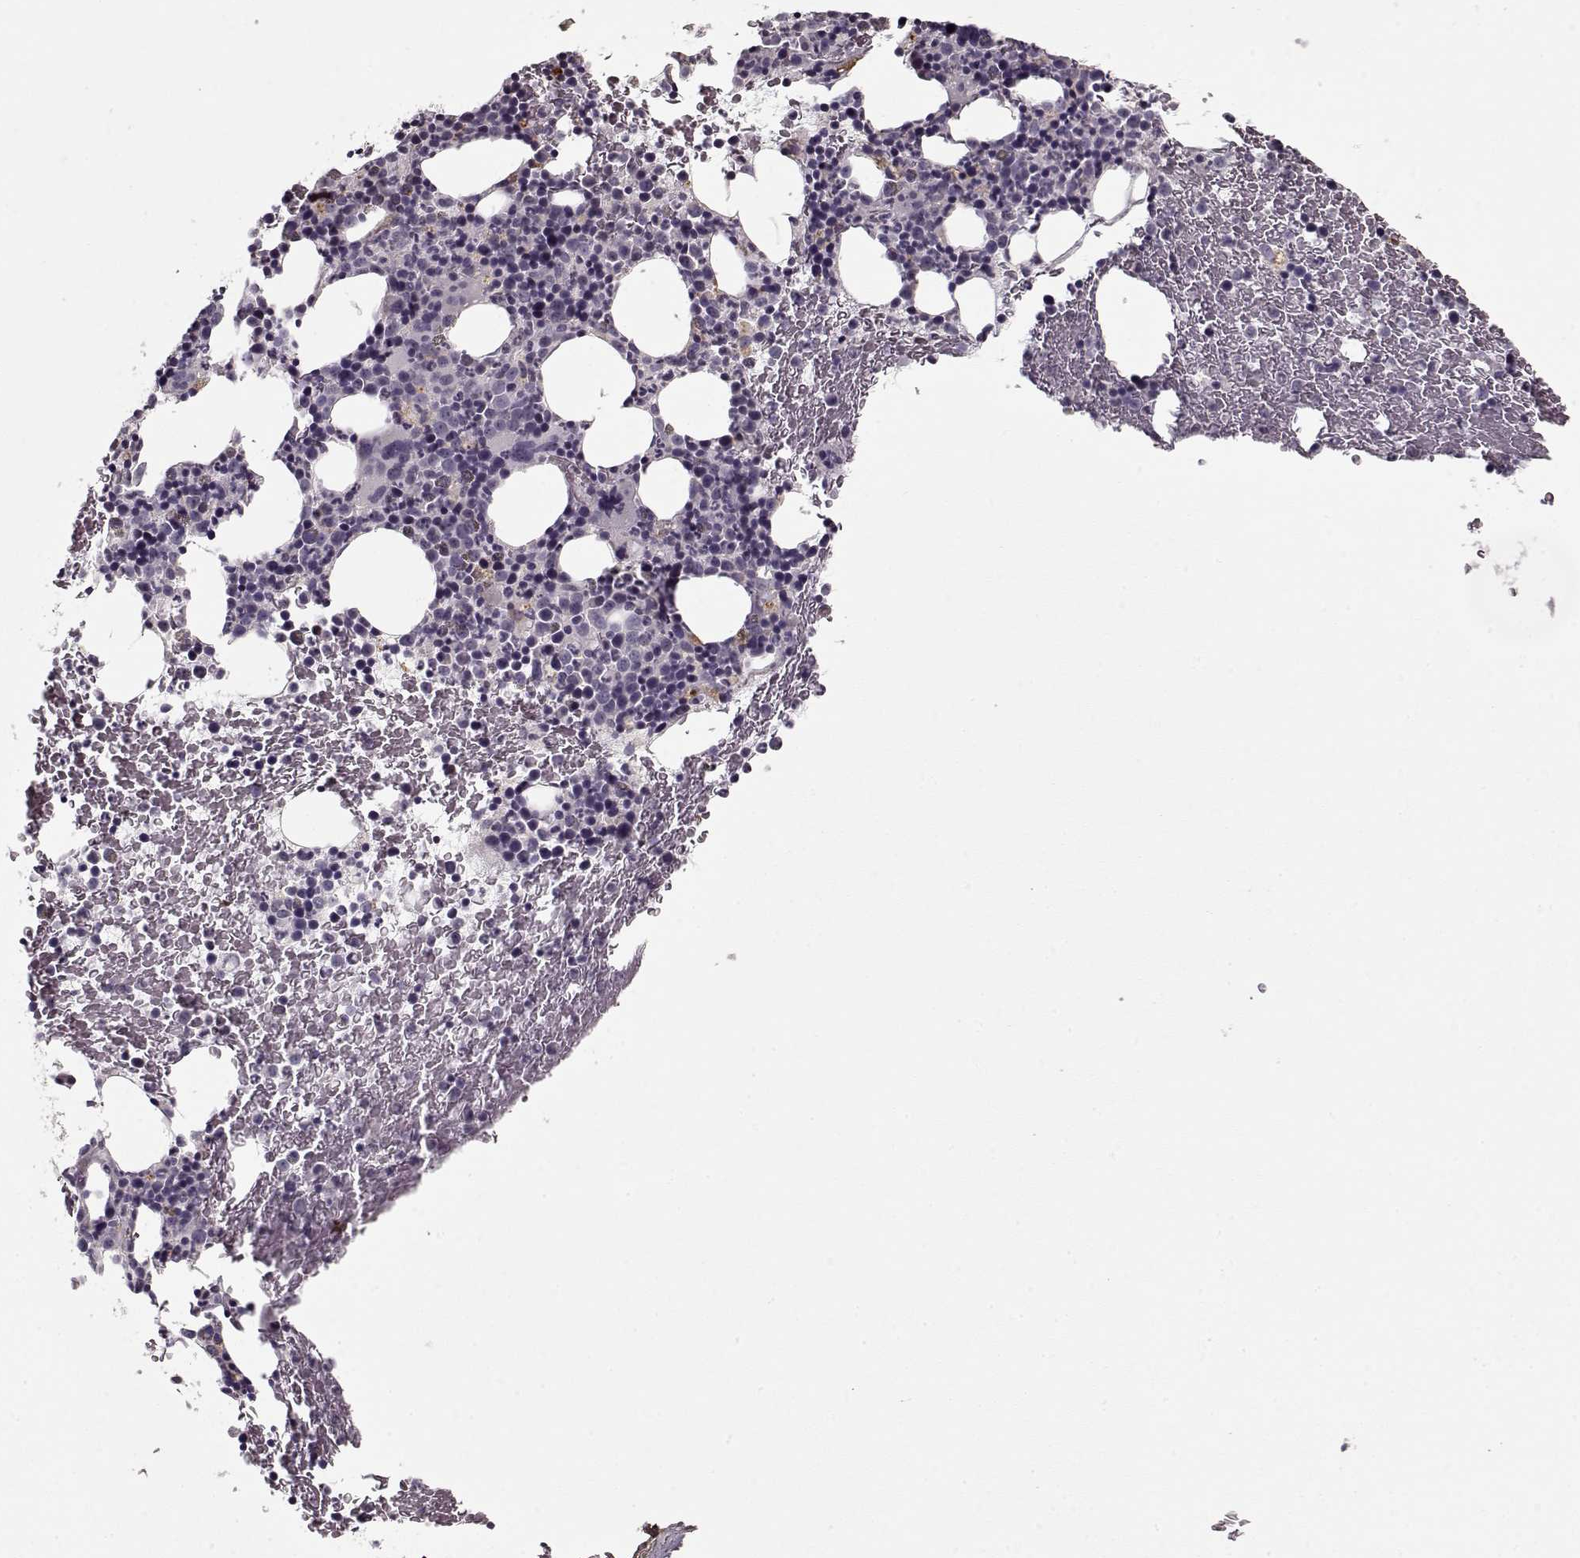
{"staining": {"intensity": "negative", "quantity": "none", "location": "none"}, "tissue": "bone marrow", "cell_type": "Hematopoietic cells", "image_type": "normal", "snomed": [{"axis": "morphology", "description": "Normal tissue, NOS"}, {"axis": "topography", "description": "Bone marrow"}], "caption": "DAB immunohistochemical staining of normal human bone marrow exhibits no significant positivity in hematopoietic cells.", "gene": "LUM", "patient": {"sex": "male", "age": 72}}